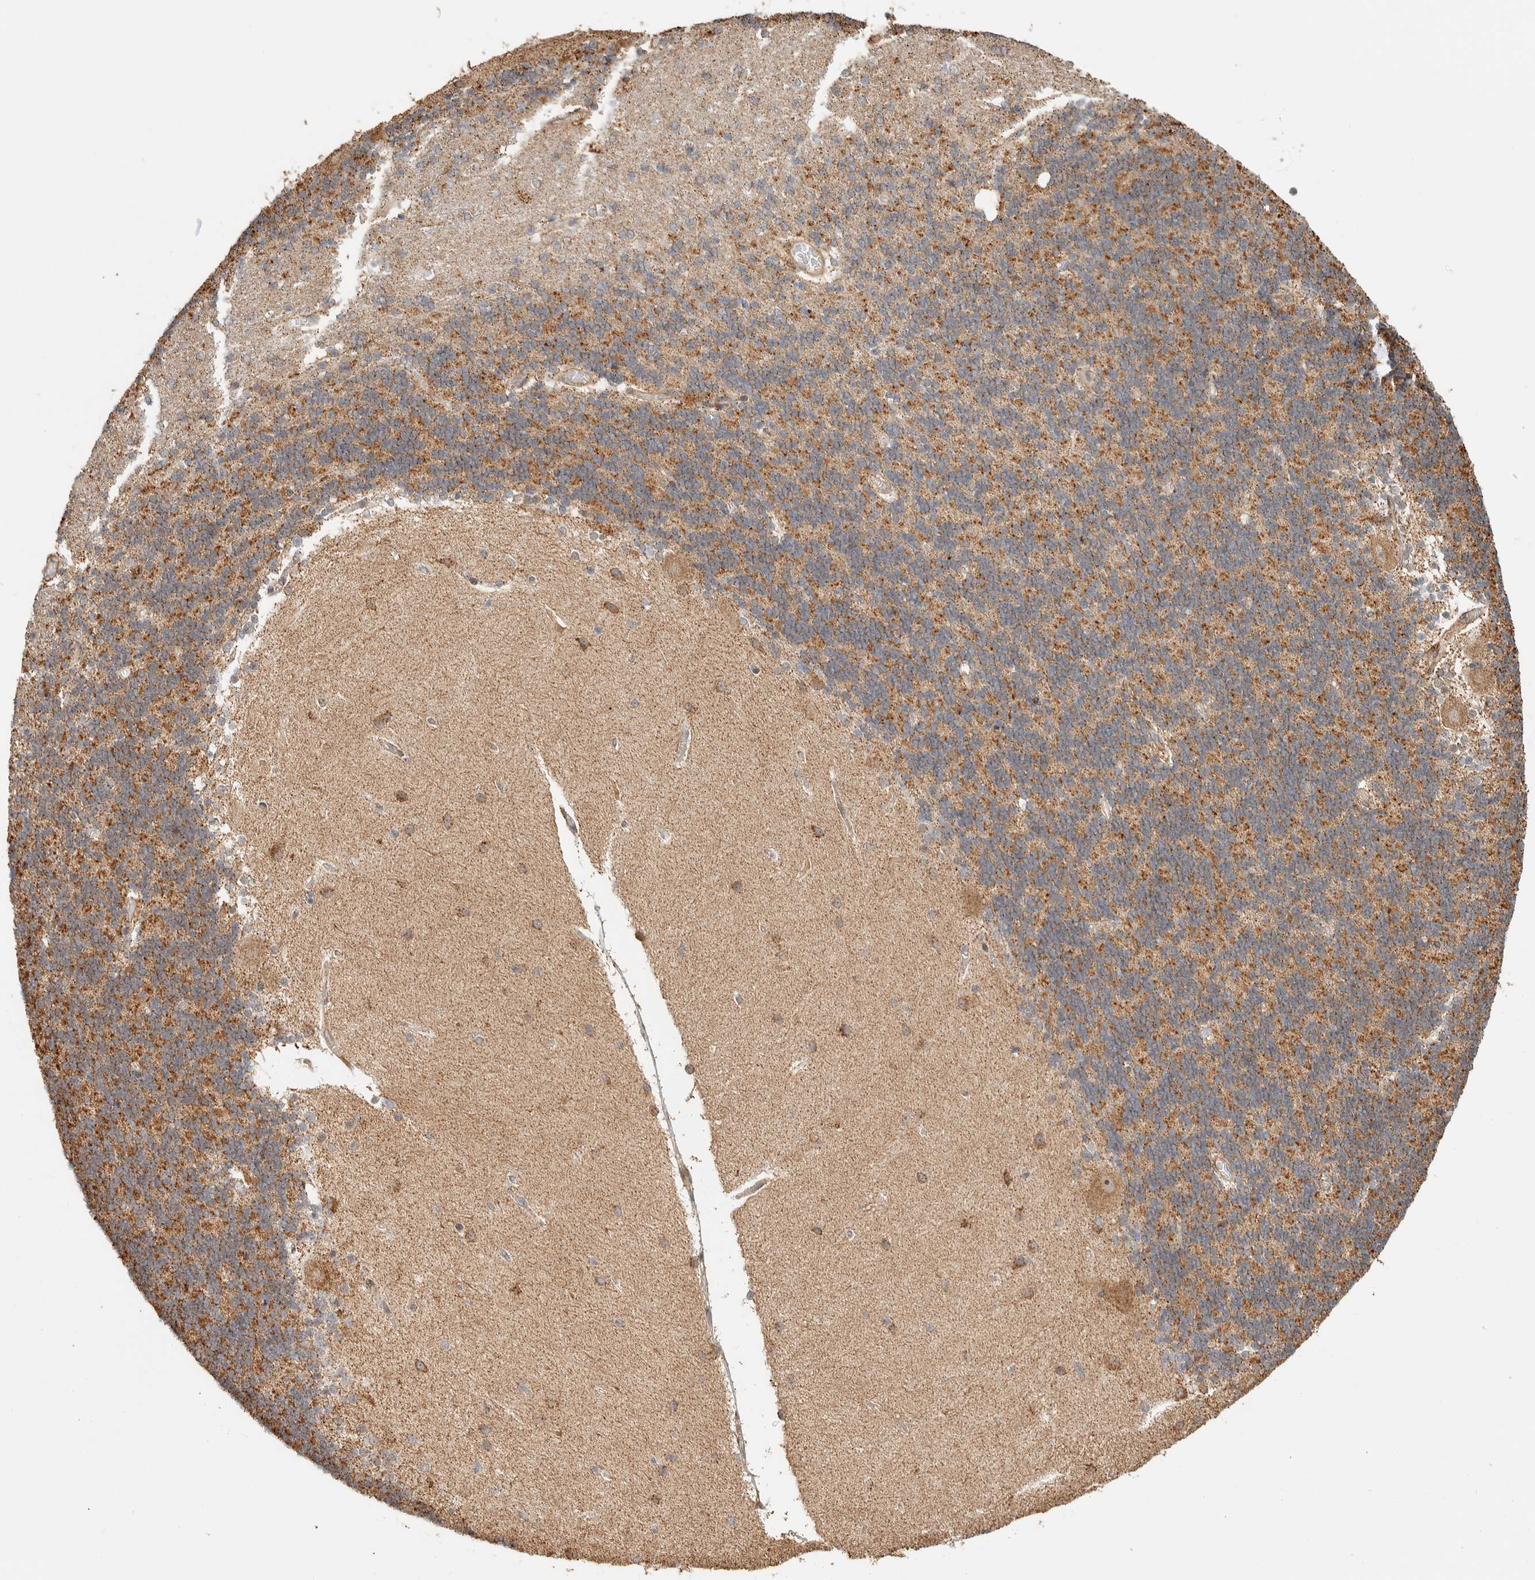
{"staining": {"intensity": "strong", "quantity": "25%-75%", "location": "cytoplasmic/membranous"}, "tissue": "cerebellum", "cell_type": "Cells in granular layer", "image_type": "normal", "snomed": [{"axis": "morphology", "description": "Normal tissue, NOS"}, {"axis": "topography", "description": "Cerebellum"}], "caption": "Cerebellum stained with a brown dye displays strong cytoplasmic/membranous positive positivity in about 25%-75% of cells in granular layer.", "gene": "KIF9", "patient": {"sex": "female", "age": 54}}